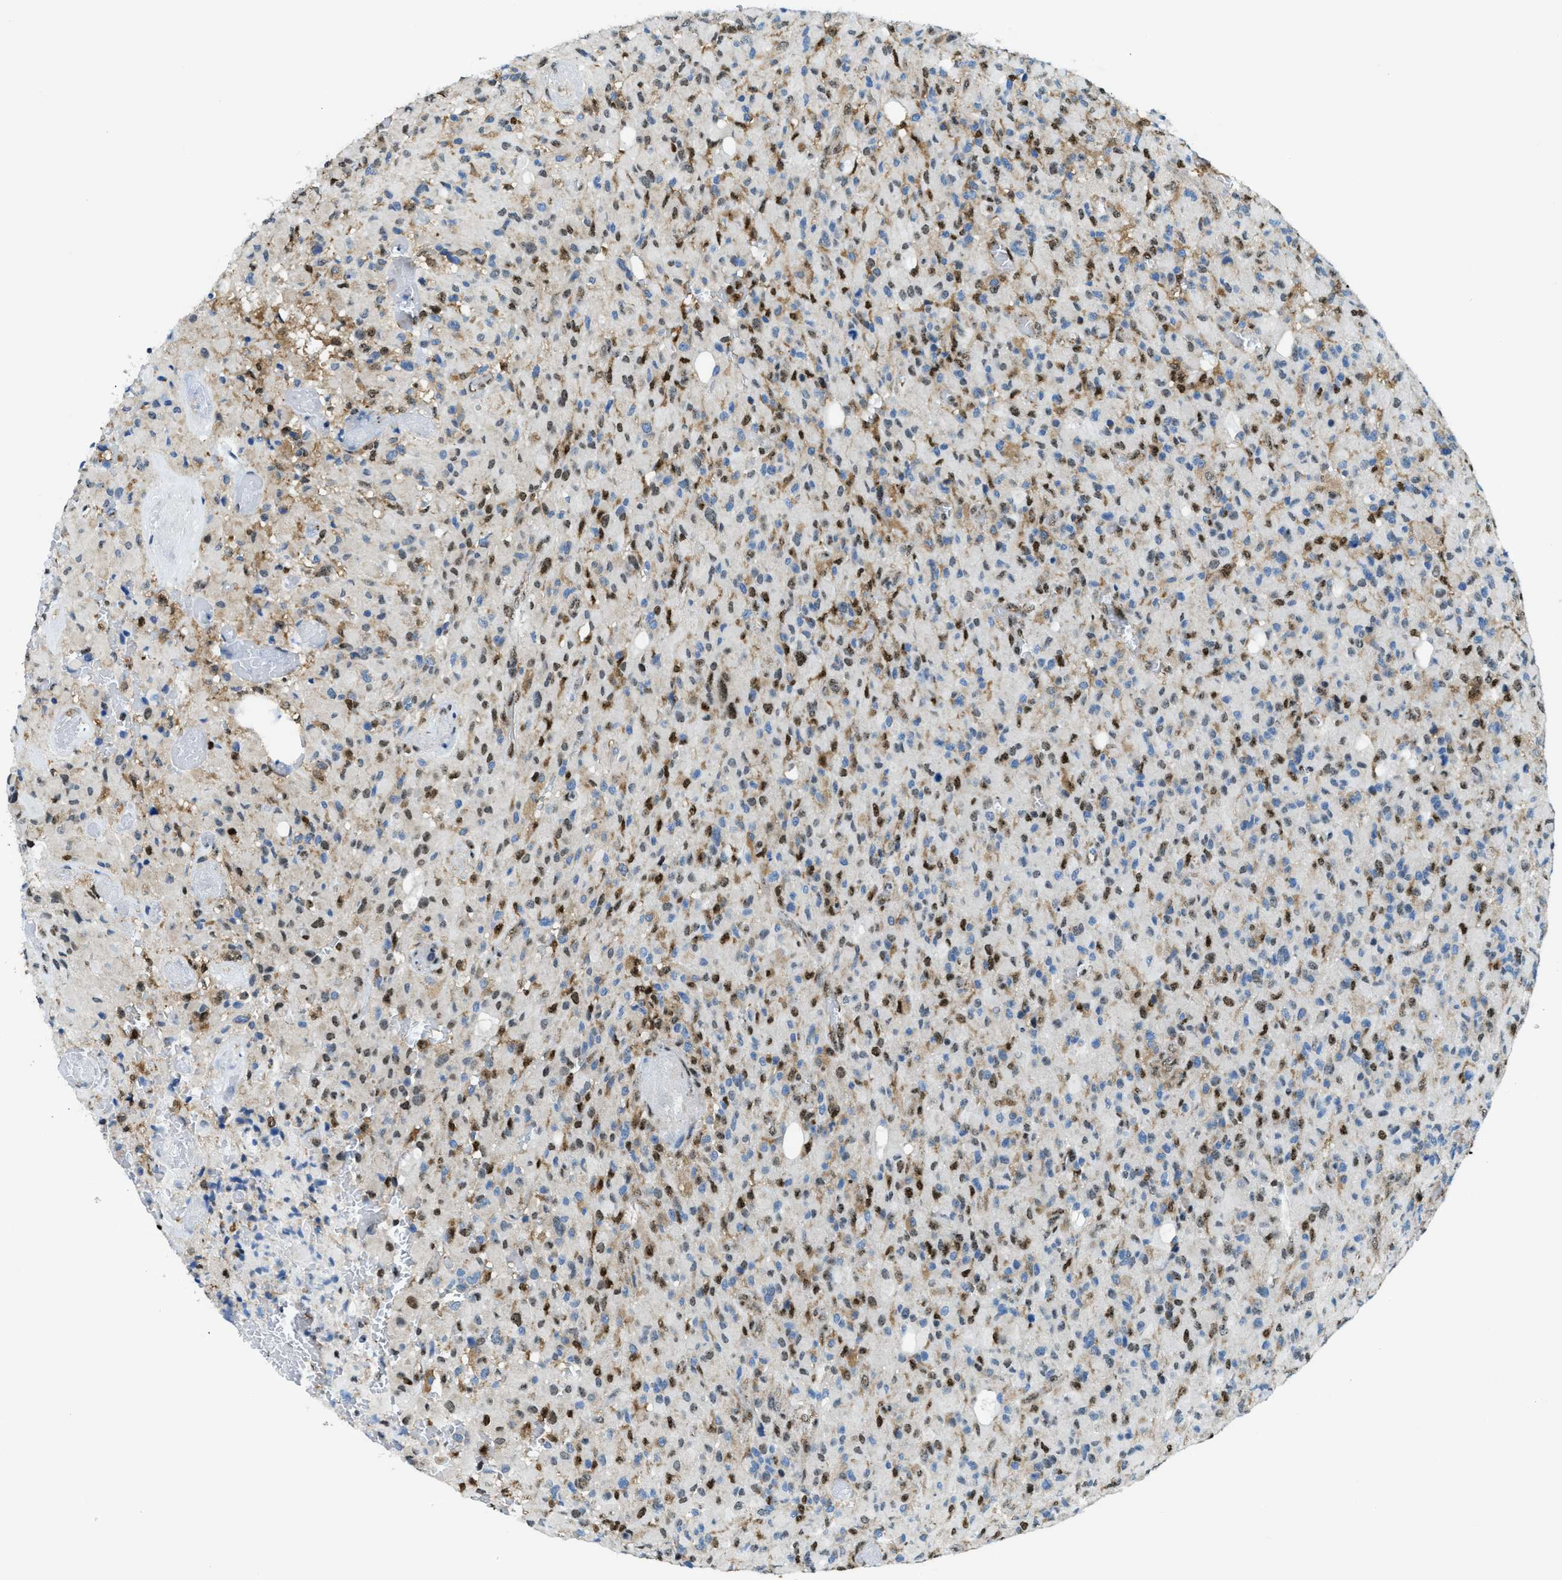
{"staining": {"intensity": "moderate", "quantity": "25%-75%", "location": "cytoplasmic/membranous,nuclear"}, "tissue": "glioma", "cell_type": "Tumor cells", "image_type": "cancer", "snomed": [{"axis": "morphology", "description": "Glioma, malignant, High grade"}, {"axis": "topography", "description": "Brain"}], "caption": "IHC photomicrograph of human glioma stained for a protein (brown), which shows medium levels of moderate cytoplasmic/membranous and nuclear expression in about 25%-75% of tumor cells.", "gene": "SP100", "patient": {"sex": "male", "age": 71}}